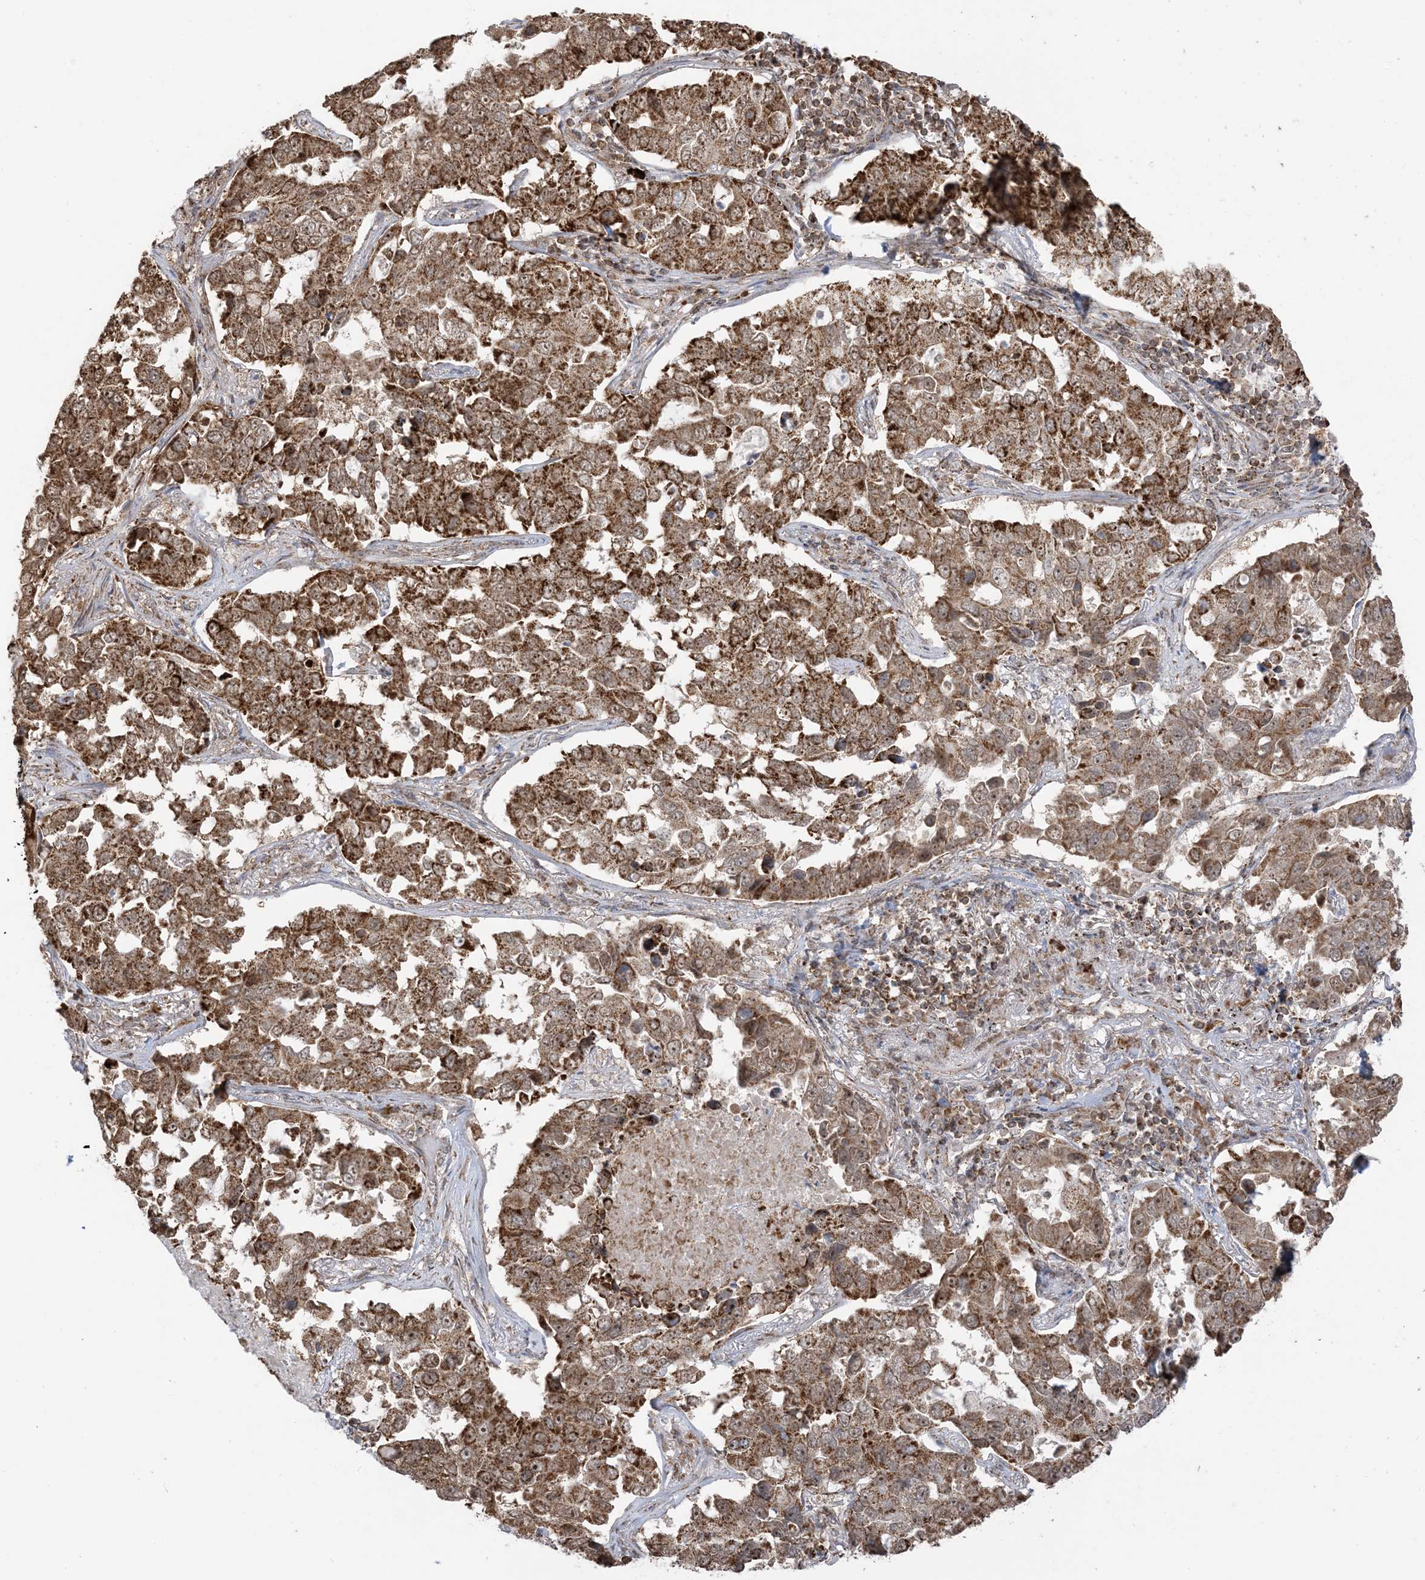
{"staining": {"intensity": "moderate", "quantity": ">75%", "location": "cytoplasmic/membranous,nuclear"}, "tissue": "lung cancer", "cell_type": "Tumor cells", "image_type": "cancer", "snomed": [{"axis": "morphology", "description": "Adenocarcinoma, NOS"}, {"axis": "topography", "description": "Lung"}], "caption": "Immunohistochemical staining of lung cancer demonstrates medium levels of moderate cytoplasmic/membranous and nuclear positivity in approximately >75% of tumor cells.", "gene": "MAPKBP1", "patient": {"sex": "male", "age": 64}}